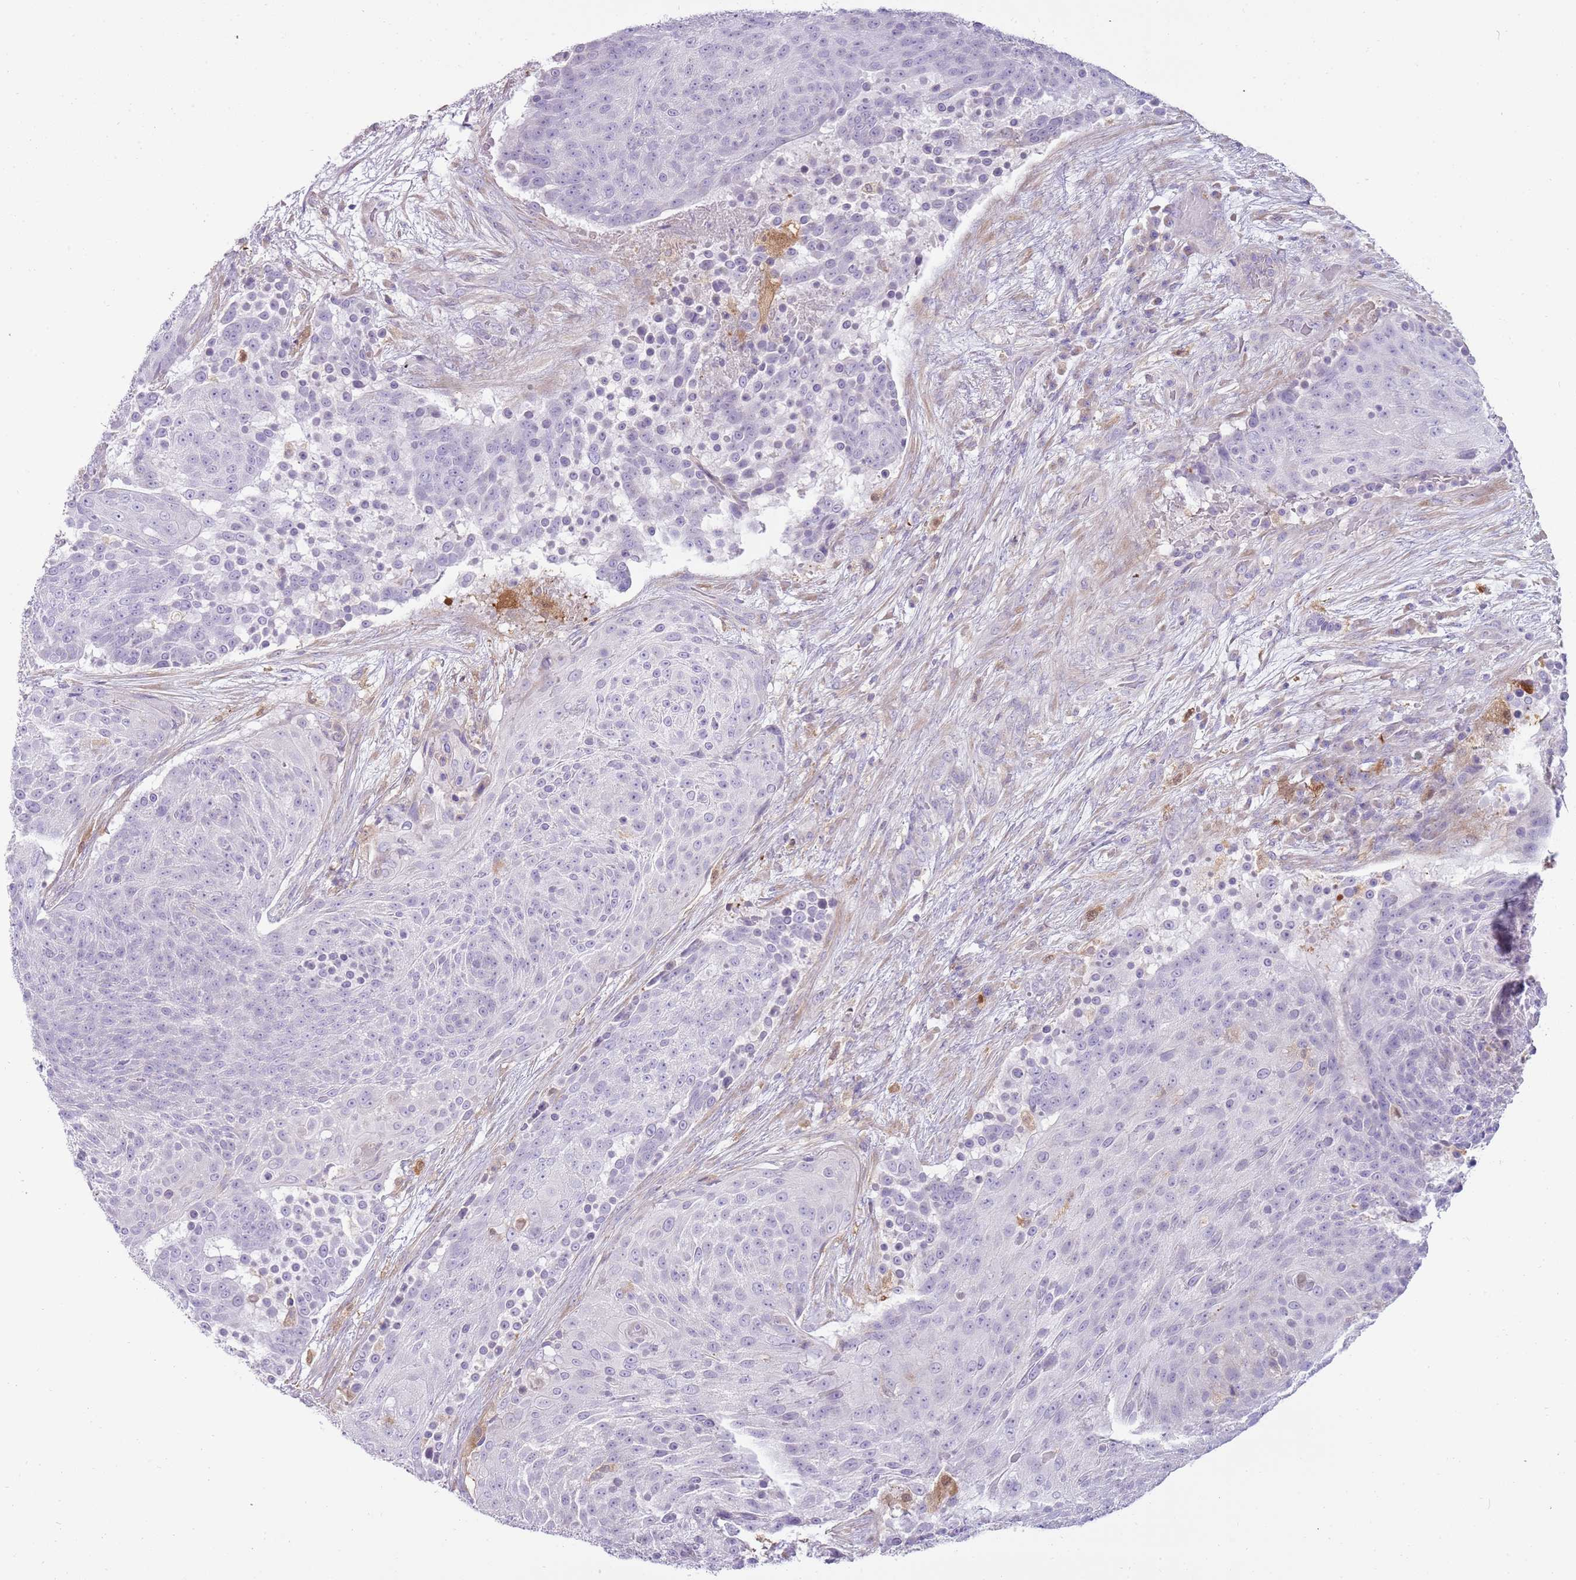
{"staining": {"intensity": "negative", "quantity": "none", "location": "none"}, "tissue": "urothelial cancer", "cell_type": "Tumor cells", "image_type": "cancer", "snomed": [{"axis": "morphology", "description": "Urothelial carcinoma, High grade"}, {"axis": "topography", "description": "Urinary bladder"}], "caption": "An image of human high-grade urothelial carcinoma is negative for staining in tumor cells. (DAB immunohistochemistry, high magnification).", "gene": "DIPK1C", "patient": {"sex": "female", "age": 63}}